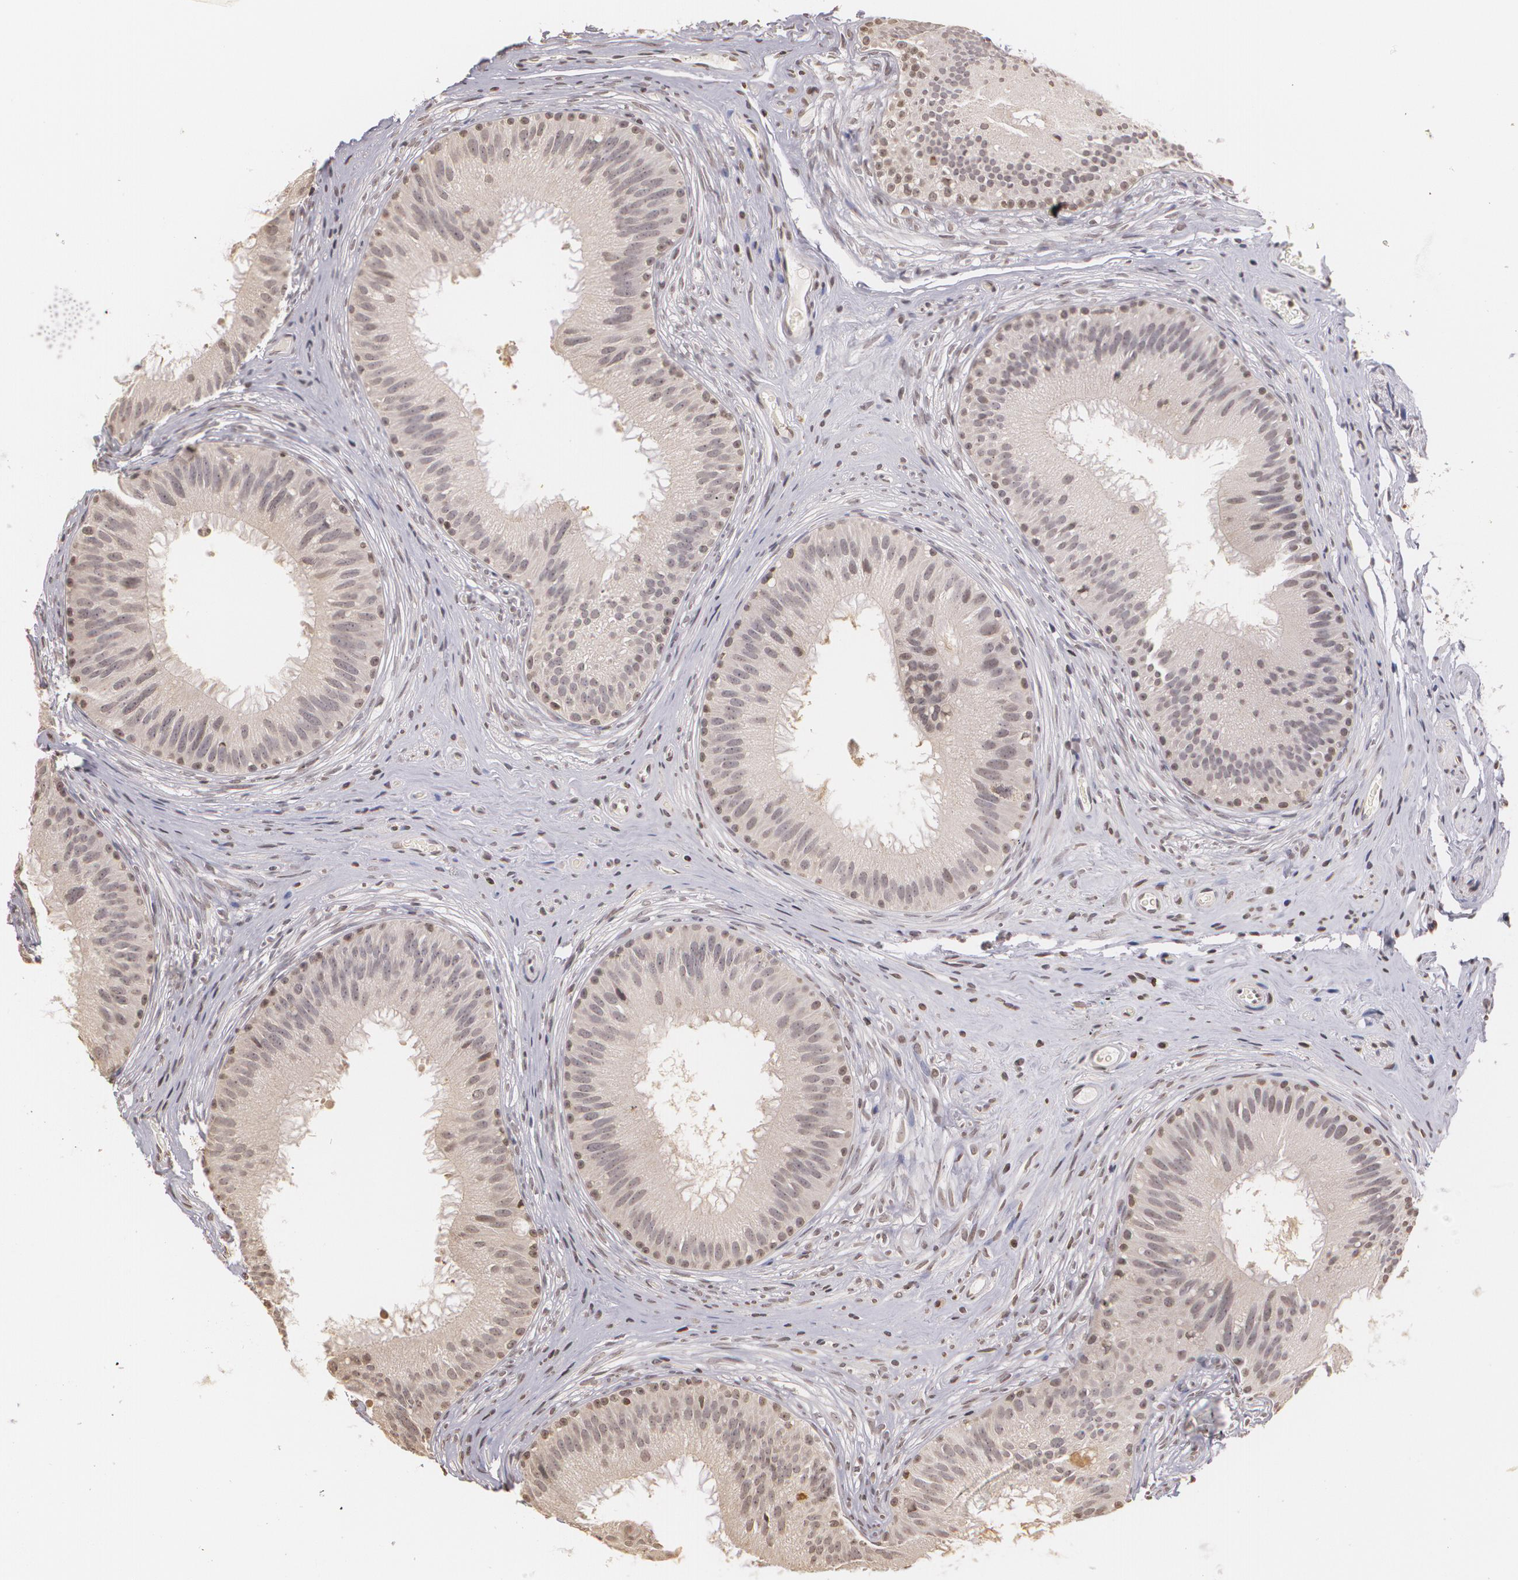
{"staining": {"intensity": "weak", "quantity": "<25%", "location": "nuclear"}, "tissue": "epididymis", "cell_type": "Glandular cells", "image_type": "normal", "snomed": [{"axis": "morphology", "description": "Normal tissue, NOS"}, {"axis": "topography", "description": "Epididymis"}], "caption": "Immunohistochemical staining of normal human epididymis shows no significant positivity in glandular cells.", "gene": "THRB", "patient": {"sex": "male", "age": 32}}